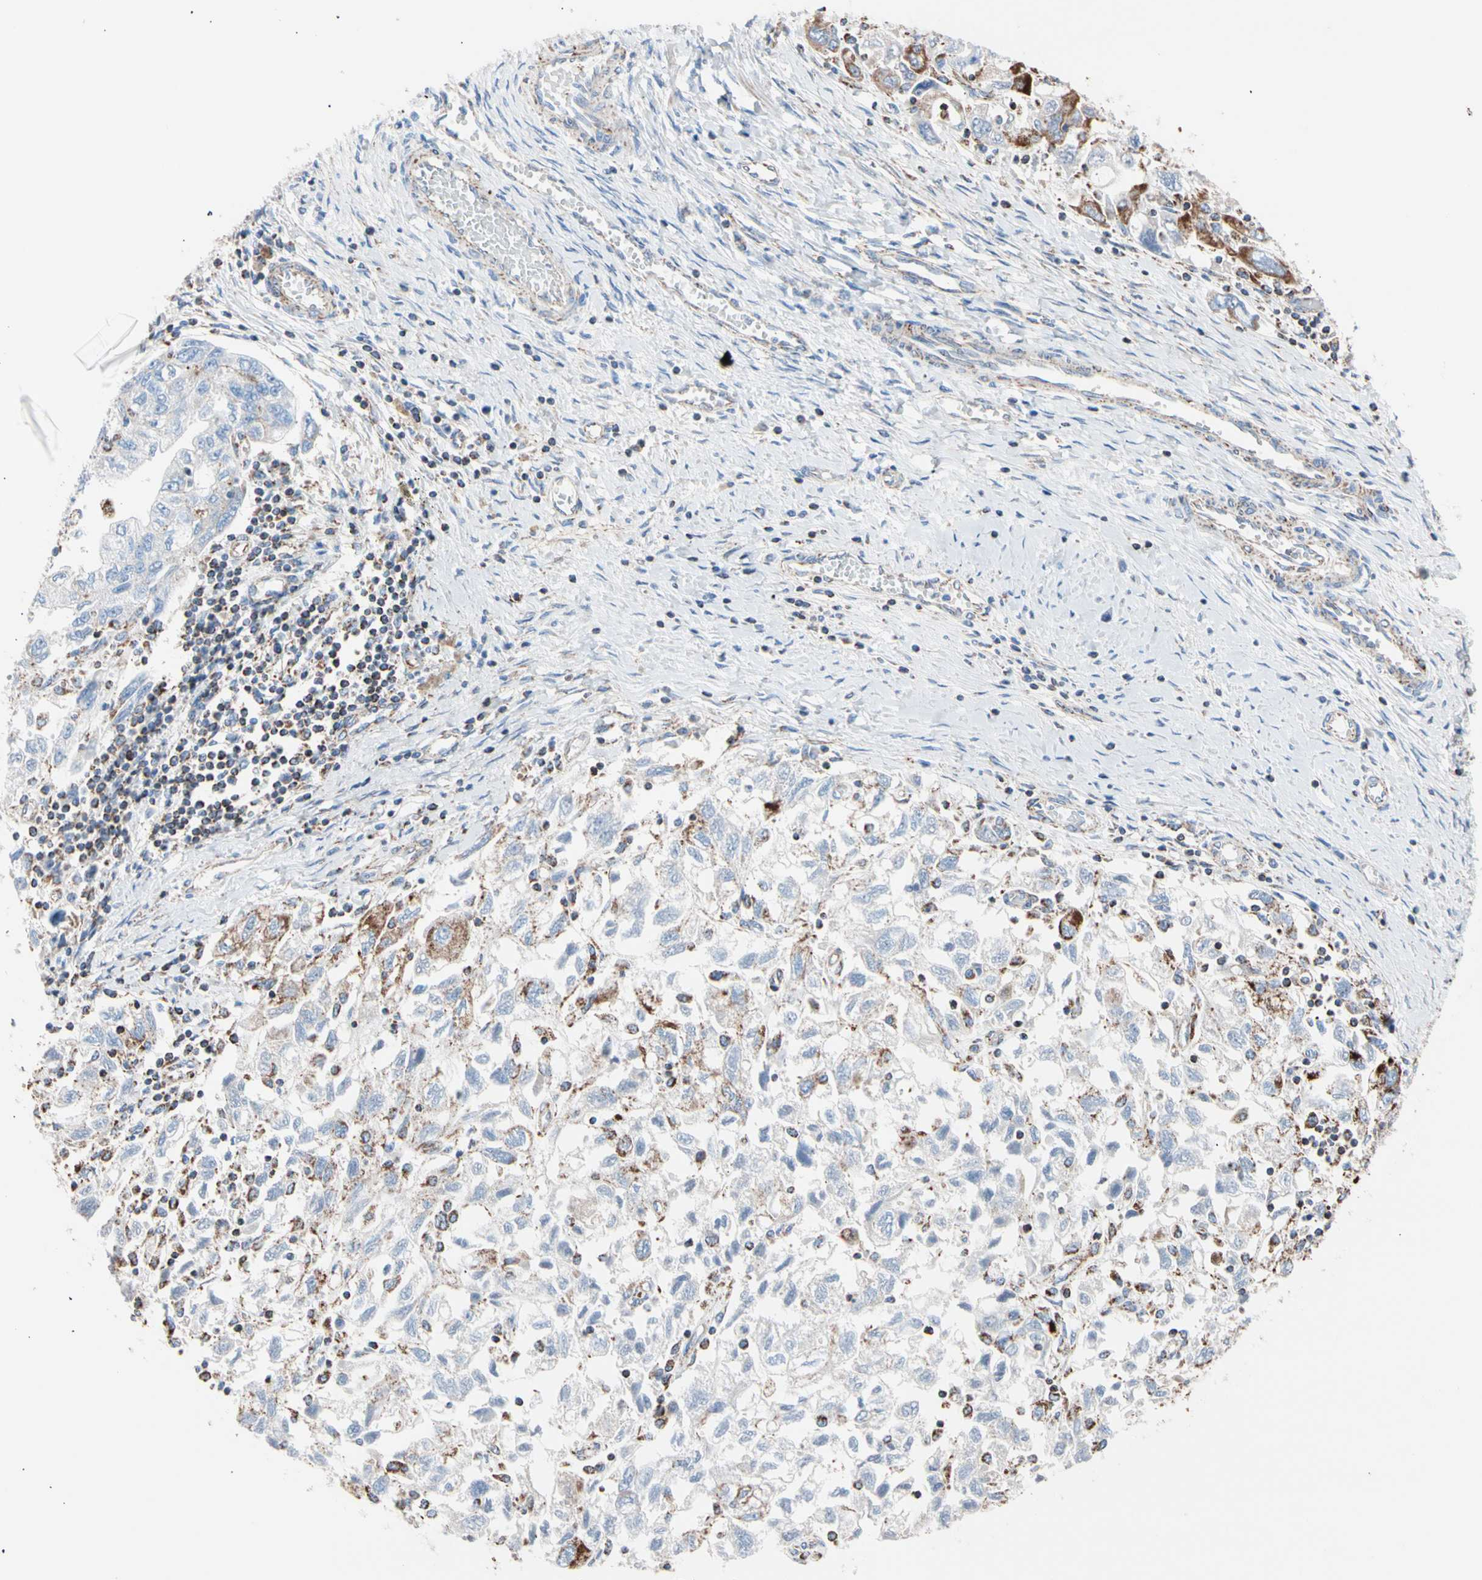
{"staining": {"intensity": "strong", "quantity": "<25%", "location": "cytoplasmic/membranous"}, "tissue": "ovarian cancer", "cell_type": "Tumor cells", "image_type": "cancer", "snomed": [{"axis": "morphology", "description": "Carcinoma, NOS"}, {"axis": "morphology", "description": "Cystadenocarcinoma, serous, NOS"}, {"axis": "topography", "description": "Ovary"}], "caption": "Protein staining of ovarian serous cystadenocarcinoma tissue displays strong cytoplasmic/membranous expression in approximately <25% of tumor cells. (brown staining indicates protein expression, while blue staining denotes nuclei).", "gene": "HK1", "patient": {"sex": "female", "age": 69}}